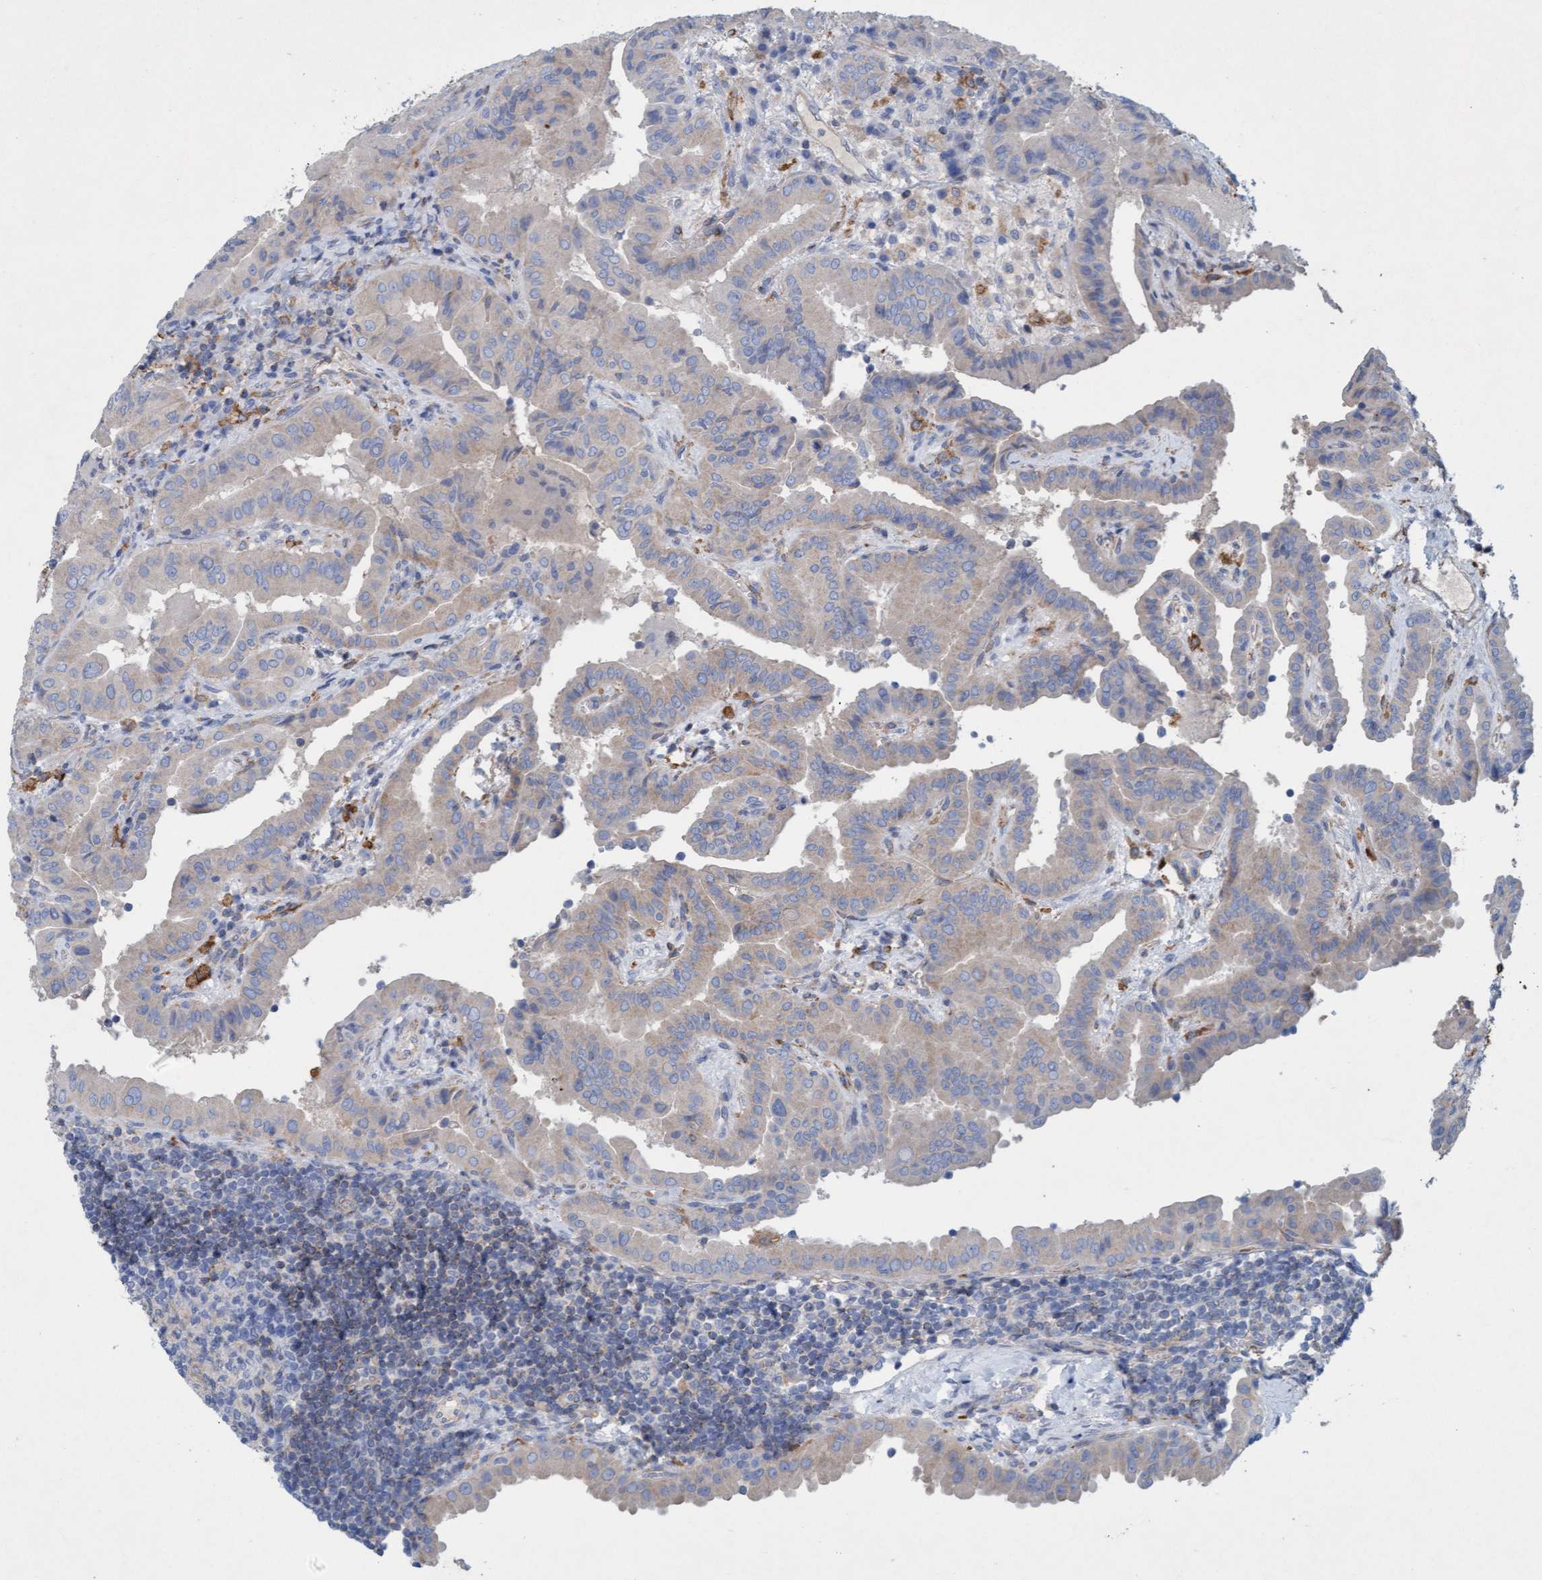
{"staining": {"intensity": "weak", "quantity": "<25%", "location": "cytoplasmic/membranous"}, "tissue": "thyroid cancer", "cell_type": "Tumor cells", "image_type": "cancer", "snomed": [{"axis": "morphology", "description": "Papillary adenocarcinoma, NOS"}, {"axis": "topography", "description": "Thyroid gland"}], "caption": "A photomicrograph of human thyroid papillary adenocarcinoma is negative for staining in tumor cells.", "gene": "SIGIRR", "patient": {"sex": "male", "age": 33}}